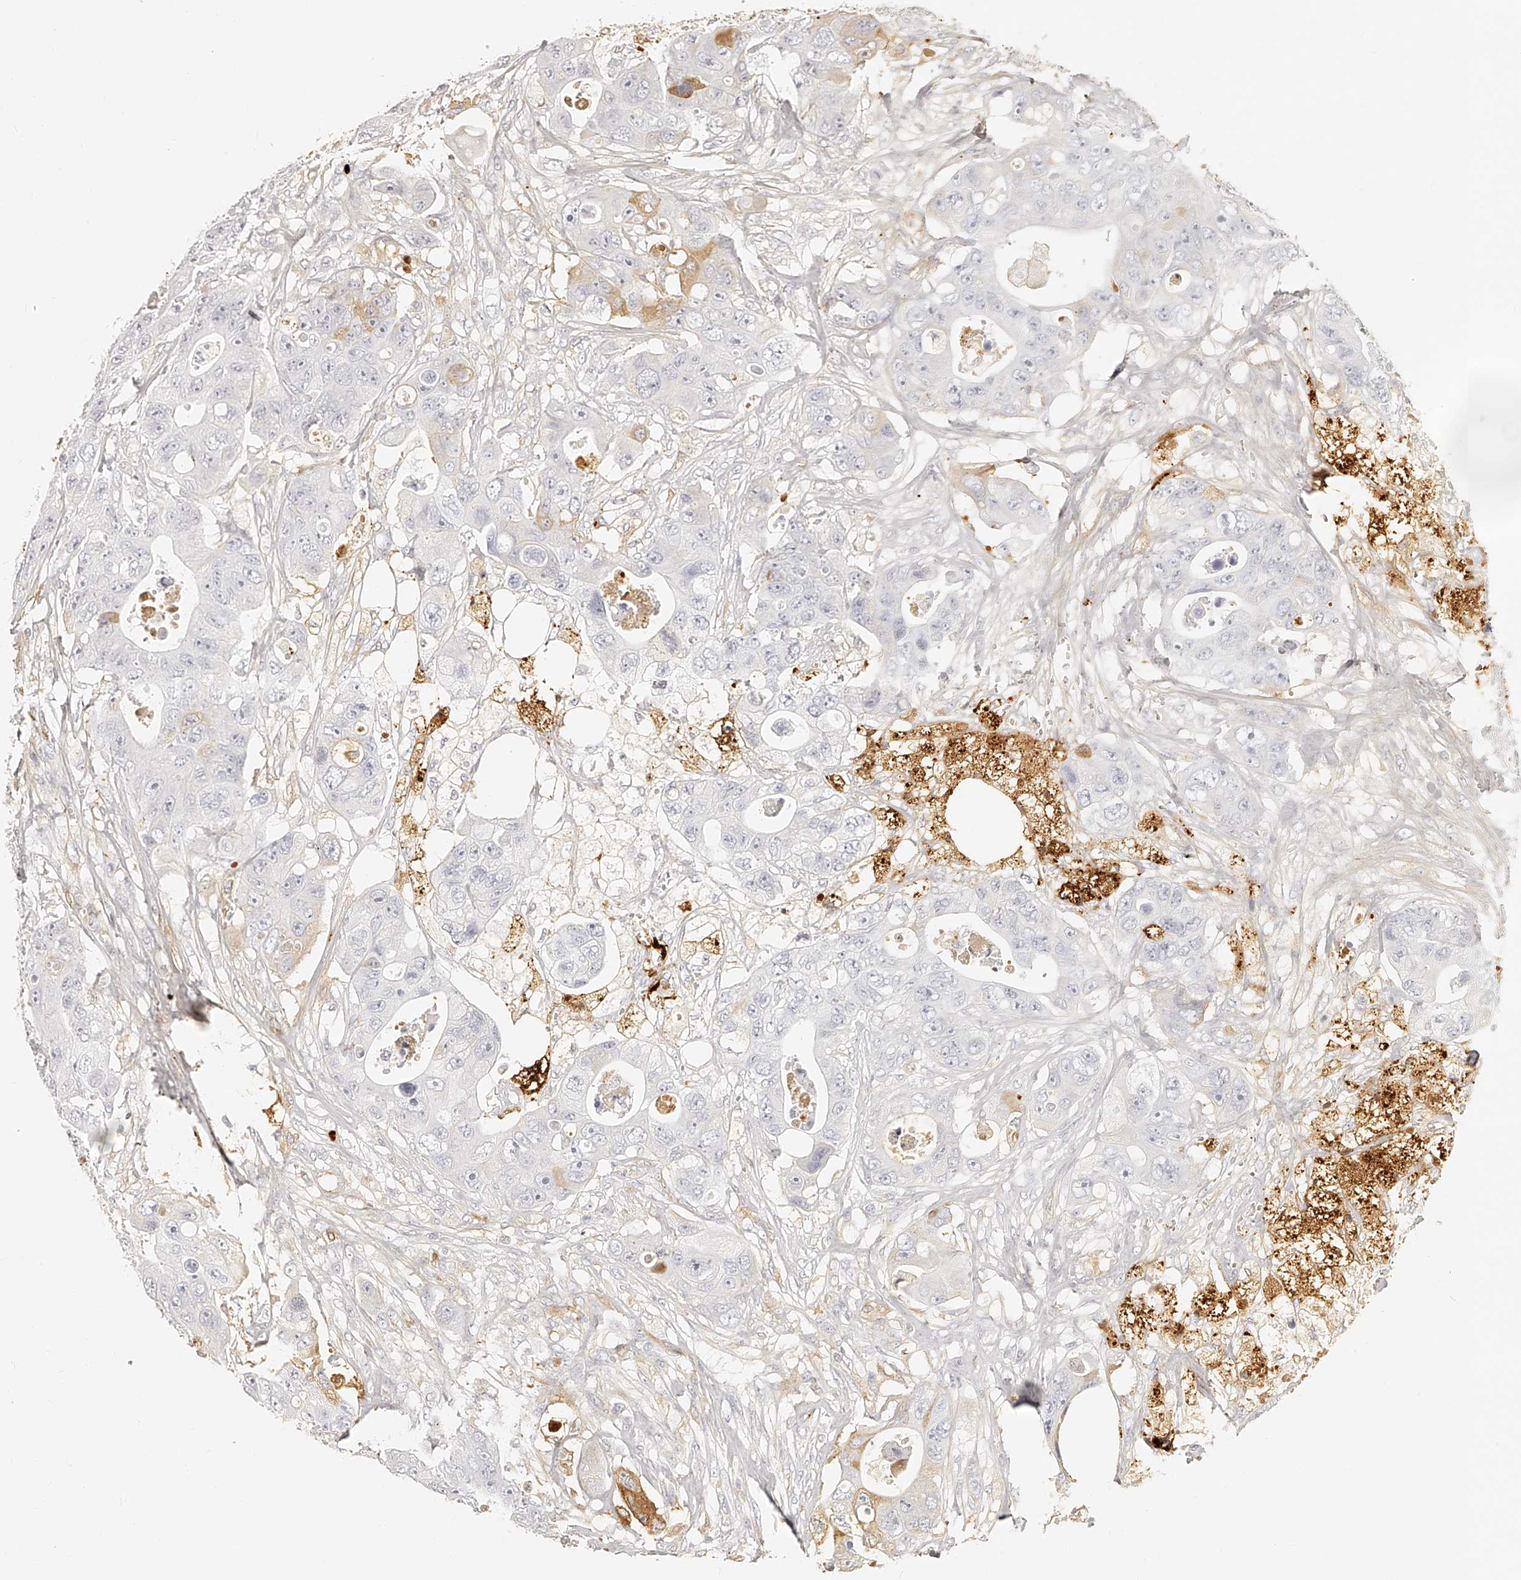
{"staining": {"intensity": "negative", "quantity": "none", "location": "none"}, "tissue": "colorectal cancer", "cell_type": "Tumor cells", "image_type": "cancer", "snomed": [{"axis": "morphology", "description": "Adenocarcinoma, NOS"}, {"axis": "topography", "description": "Colon"}], "caption": "Tumor cells are negative for brown protein staining in colorectal cancer.", "gene": "ITGB3", "patient": {"sex": "female", "age": 46}}